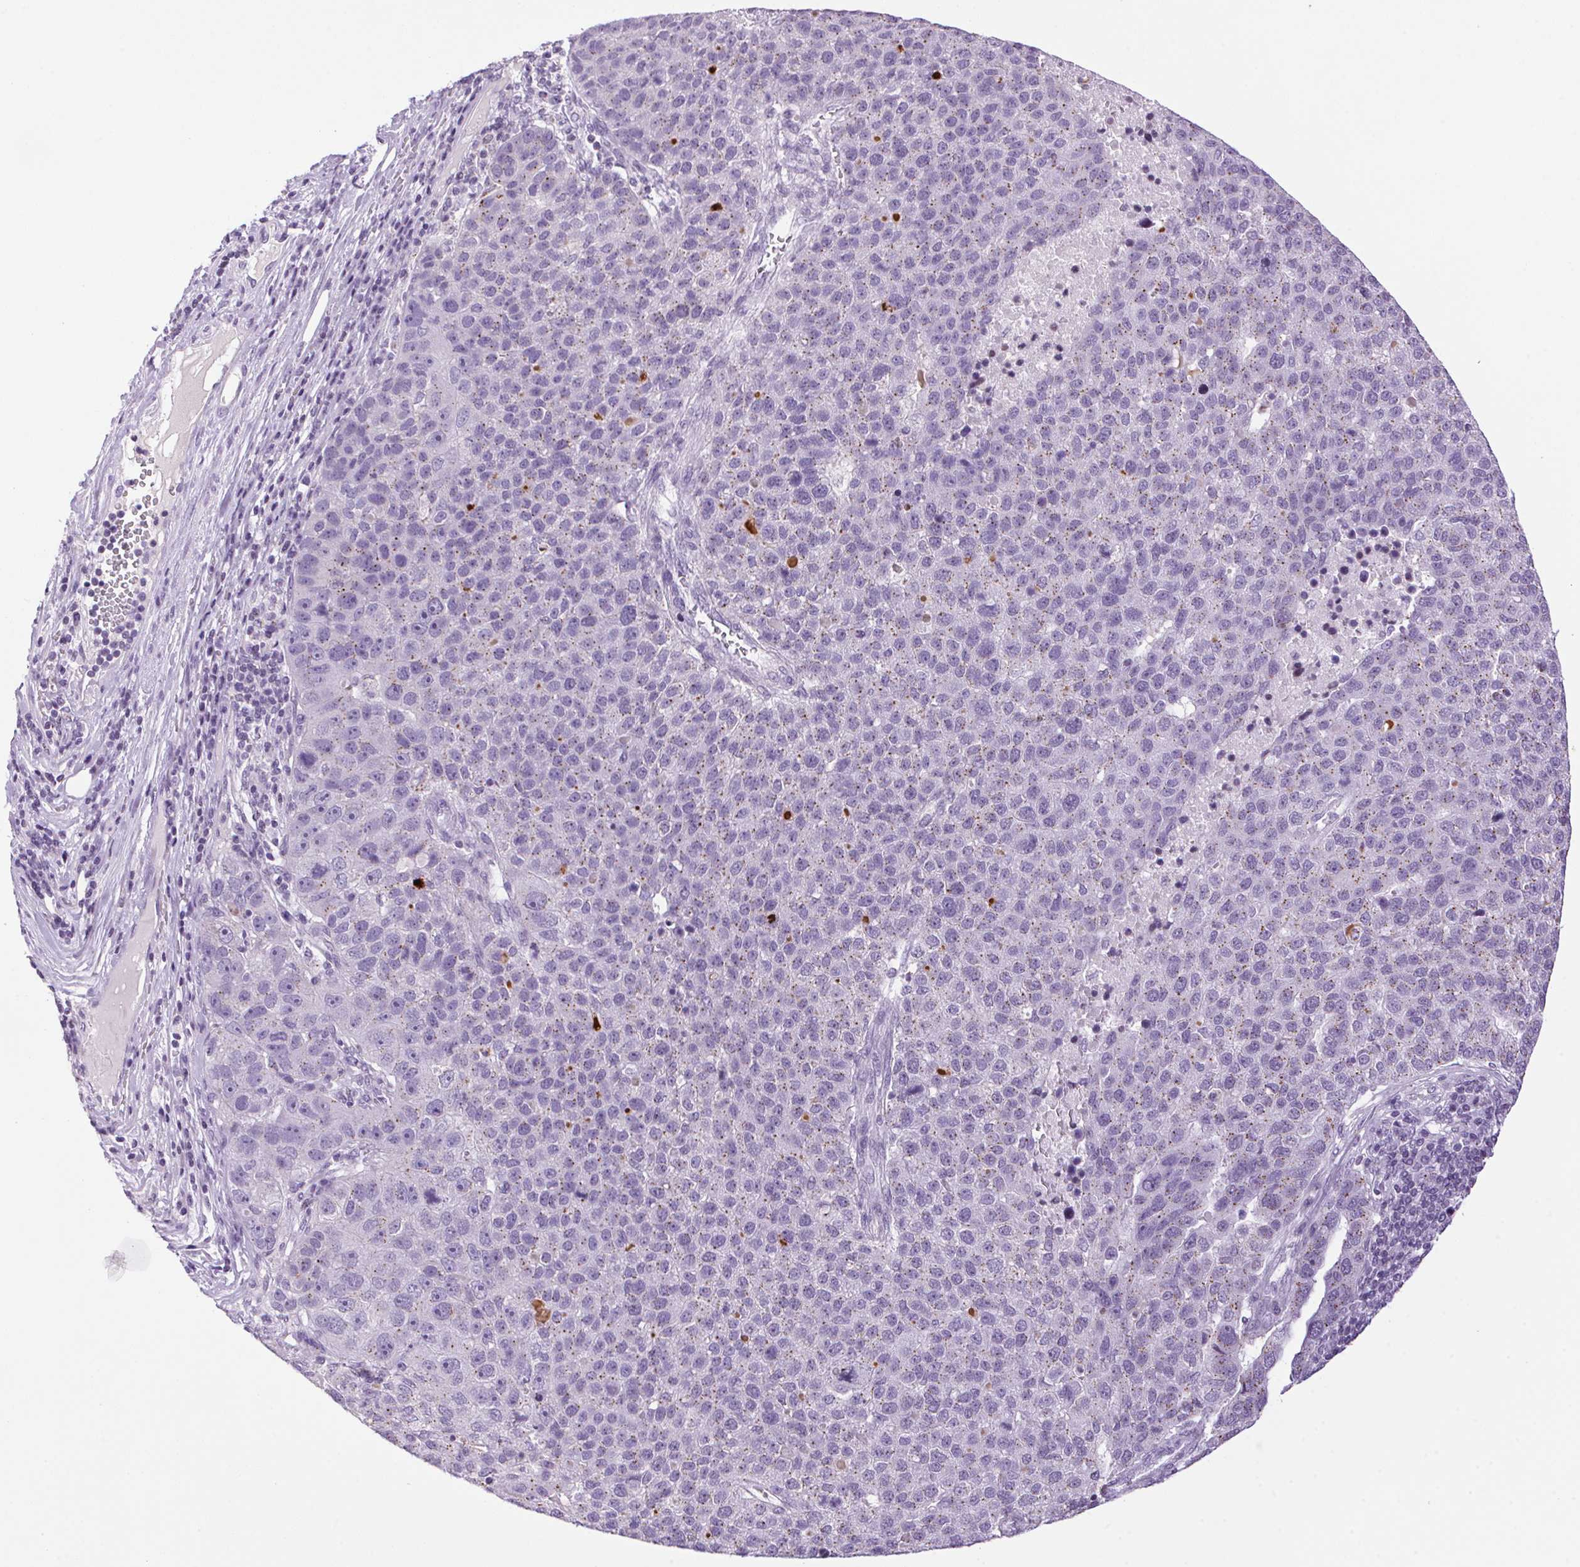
{"staining": {"intensity": "negative", "quantity": "none", "location": "none"}, "tissue": "pancreatic cancer", "cell_type": "Tumor cells", "image_type": "cancer", "snomed": [{"axis": "morphology", "description": "Adenocarcinoma, NOS"}, {"axis": "topography", "description": "Pancreas"}], "caption": "Tumor cells show no significant expression in adenocarcinoma (pancreatic).", "gene": "TMEM88B", "patient": {"sex": "female", "age": 61}}